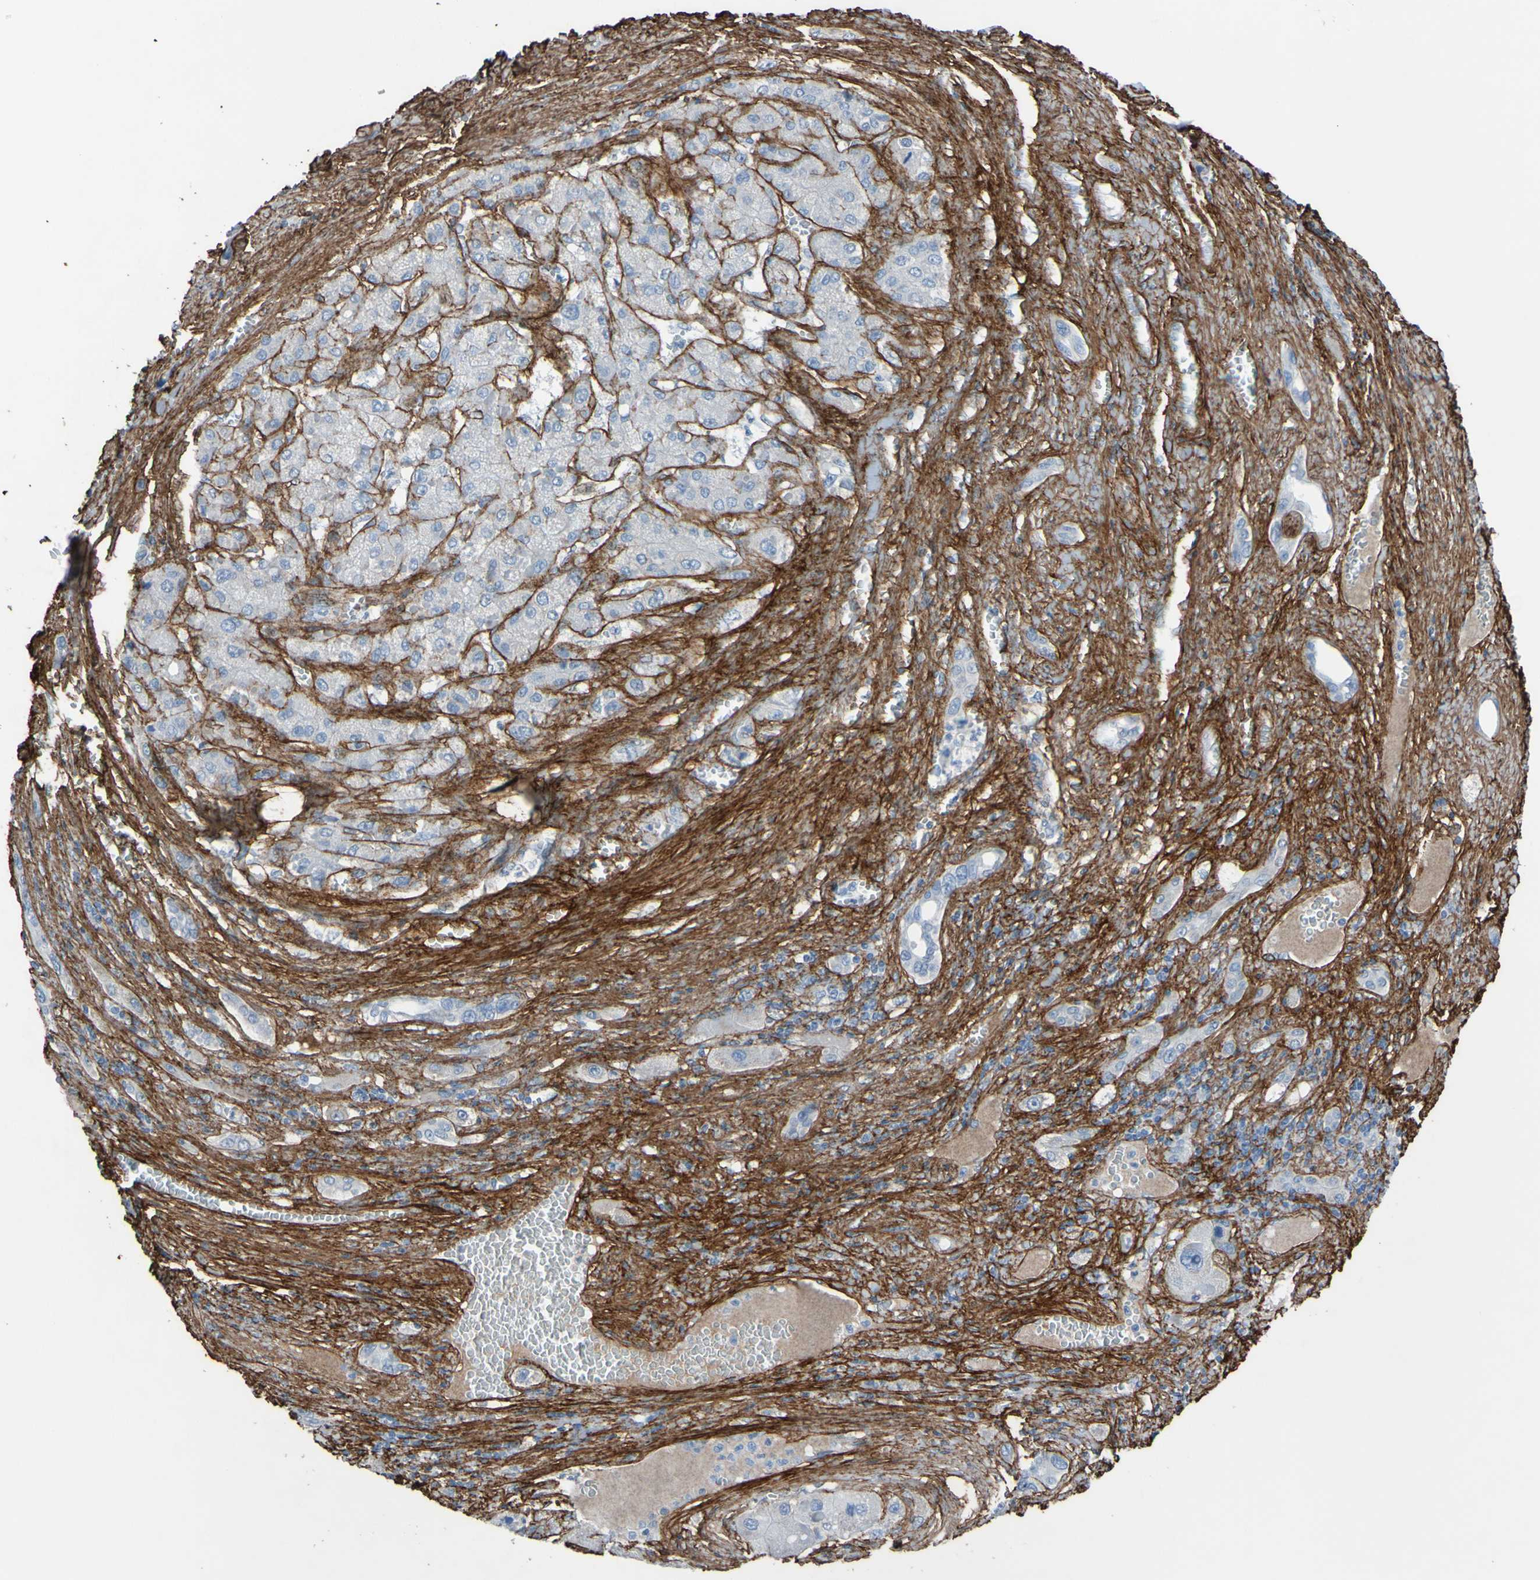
{"staining": {"intensity": "negative", "quantity": "none", "location": "none"}, "tissue": "liver cancer", "cell_type": "Tumor cells", "image_type": "cancer", "snomed": [{"axis": "morphology", "description": "Carcinoma, Hepatocellular, NOS"}, {"axis": "topography", "description": "Liver"}], "caption": "Liver hepatocellular carcinoma was stained to show a protein in brown. There is no significant staining in tumor cells.", "gene": "COL4A2", "patient": {"sex": "female", "age": 73}}